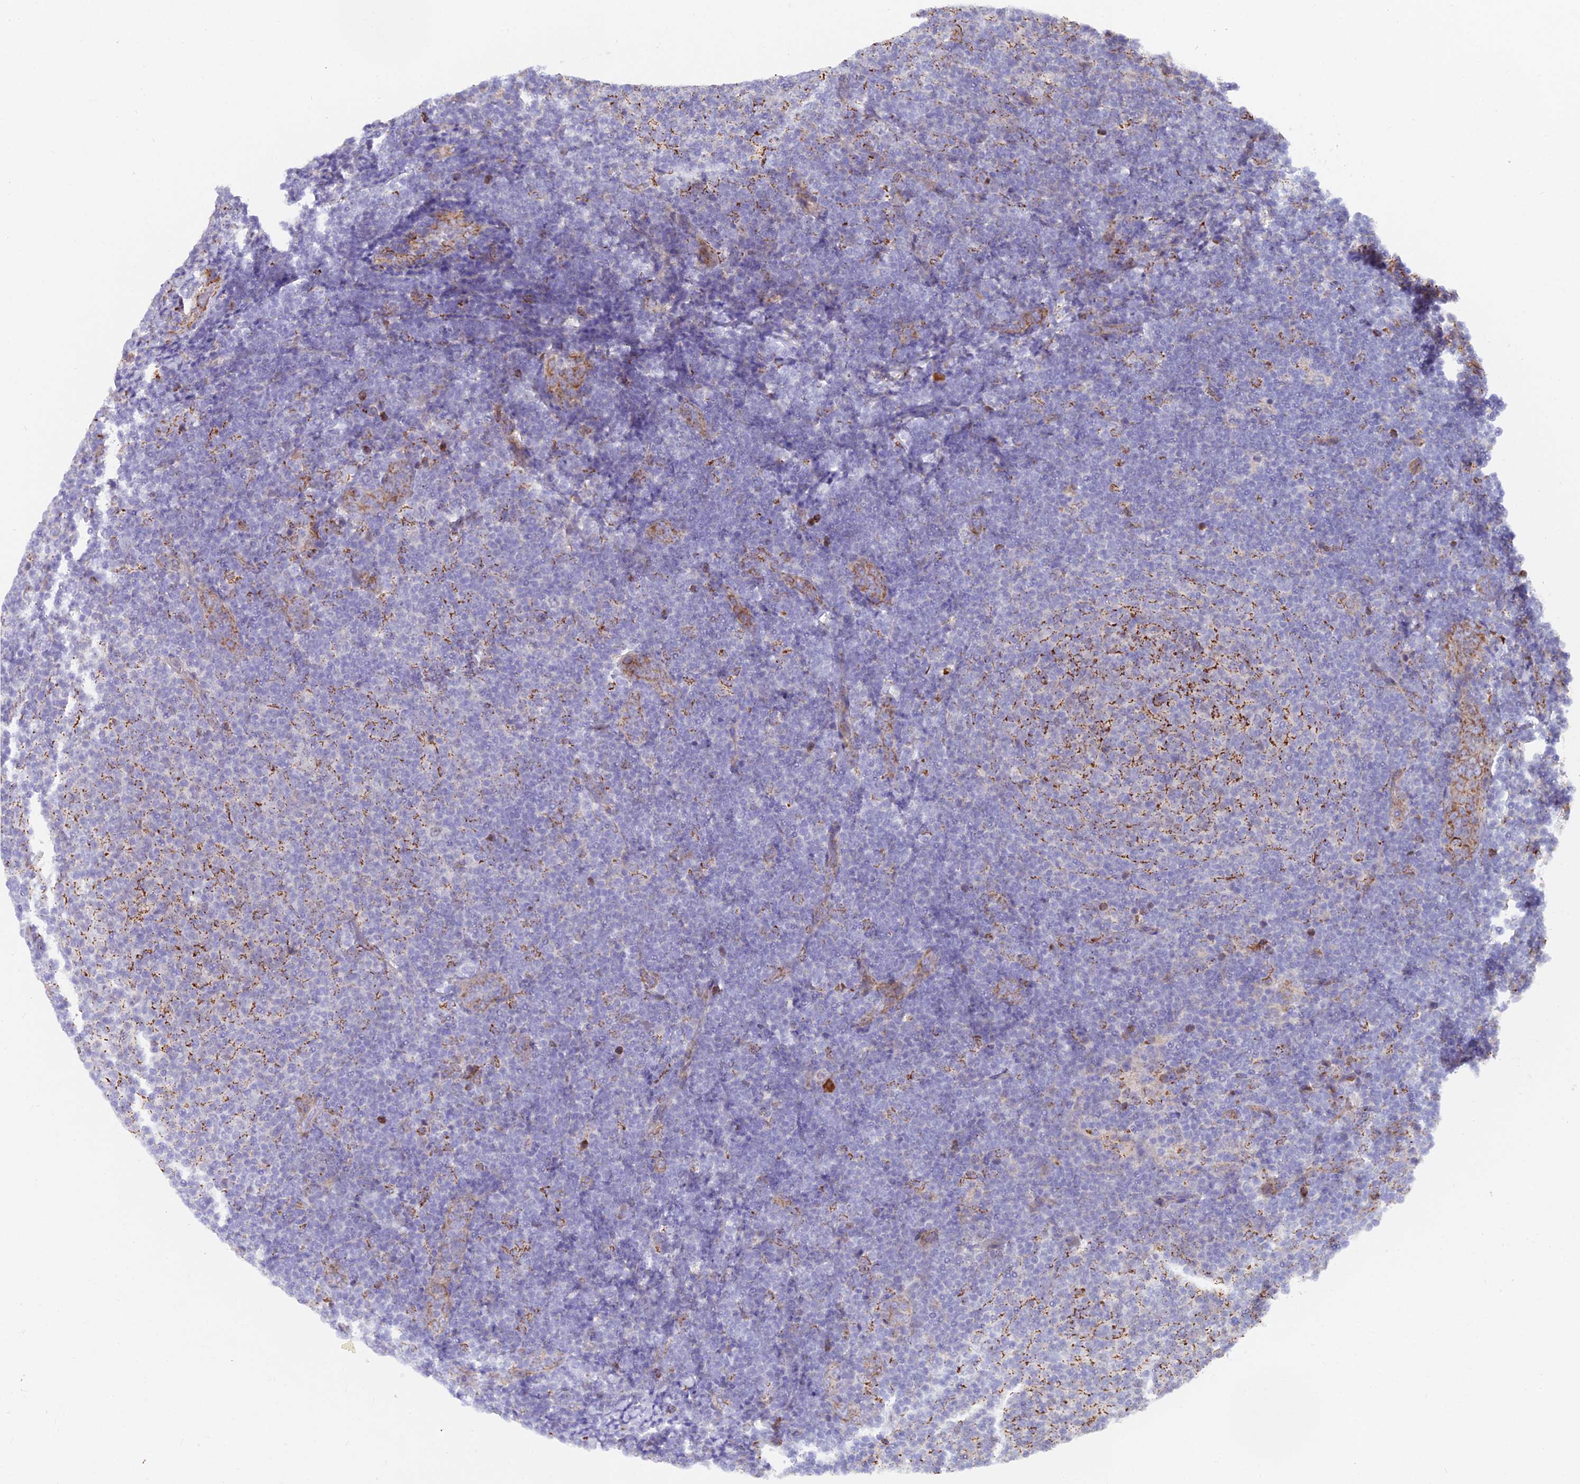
{"staining": {"intensity": "negative", "quantity": "none", "location": "none"}, "tissue": "lymphoma", "cell_type": "Tumor cells", "image_type": "cancer", "snomed": [{"axis": "morphology", "description": "Malignant lymphoma, non-Hodgkin's type, Low grade"}, {"axis": "topography", "description": "Lymph node"}], "caption": "IHC of human lymphoma reveals no expression in tumor cells. (DAB IHC with hematoxylin counter stain).", "gene": "TIGD6", "patient": {"sex": "male", "age": 66}}